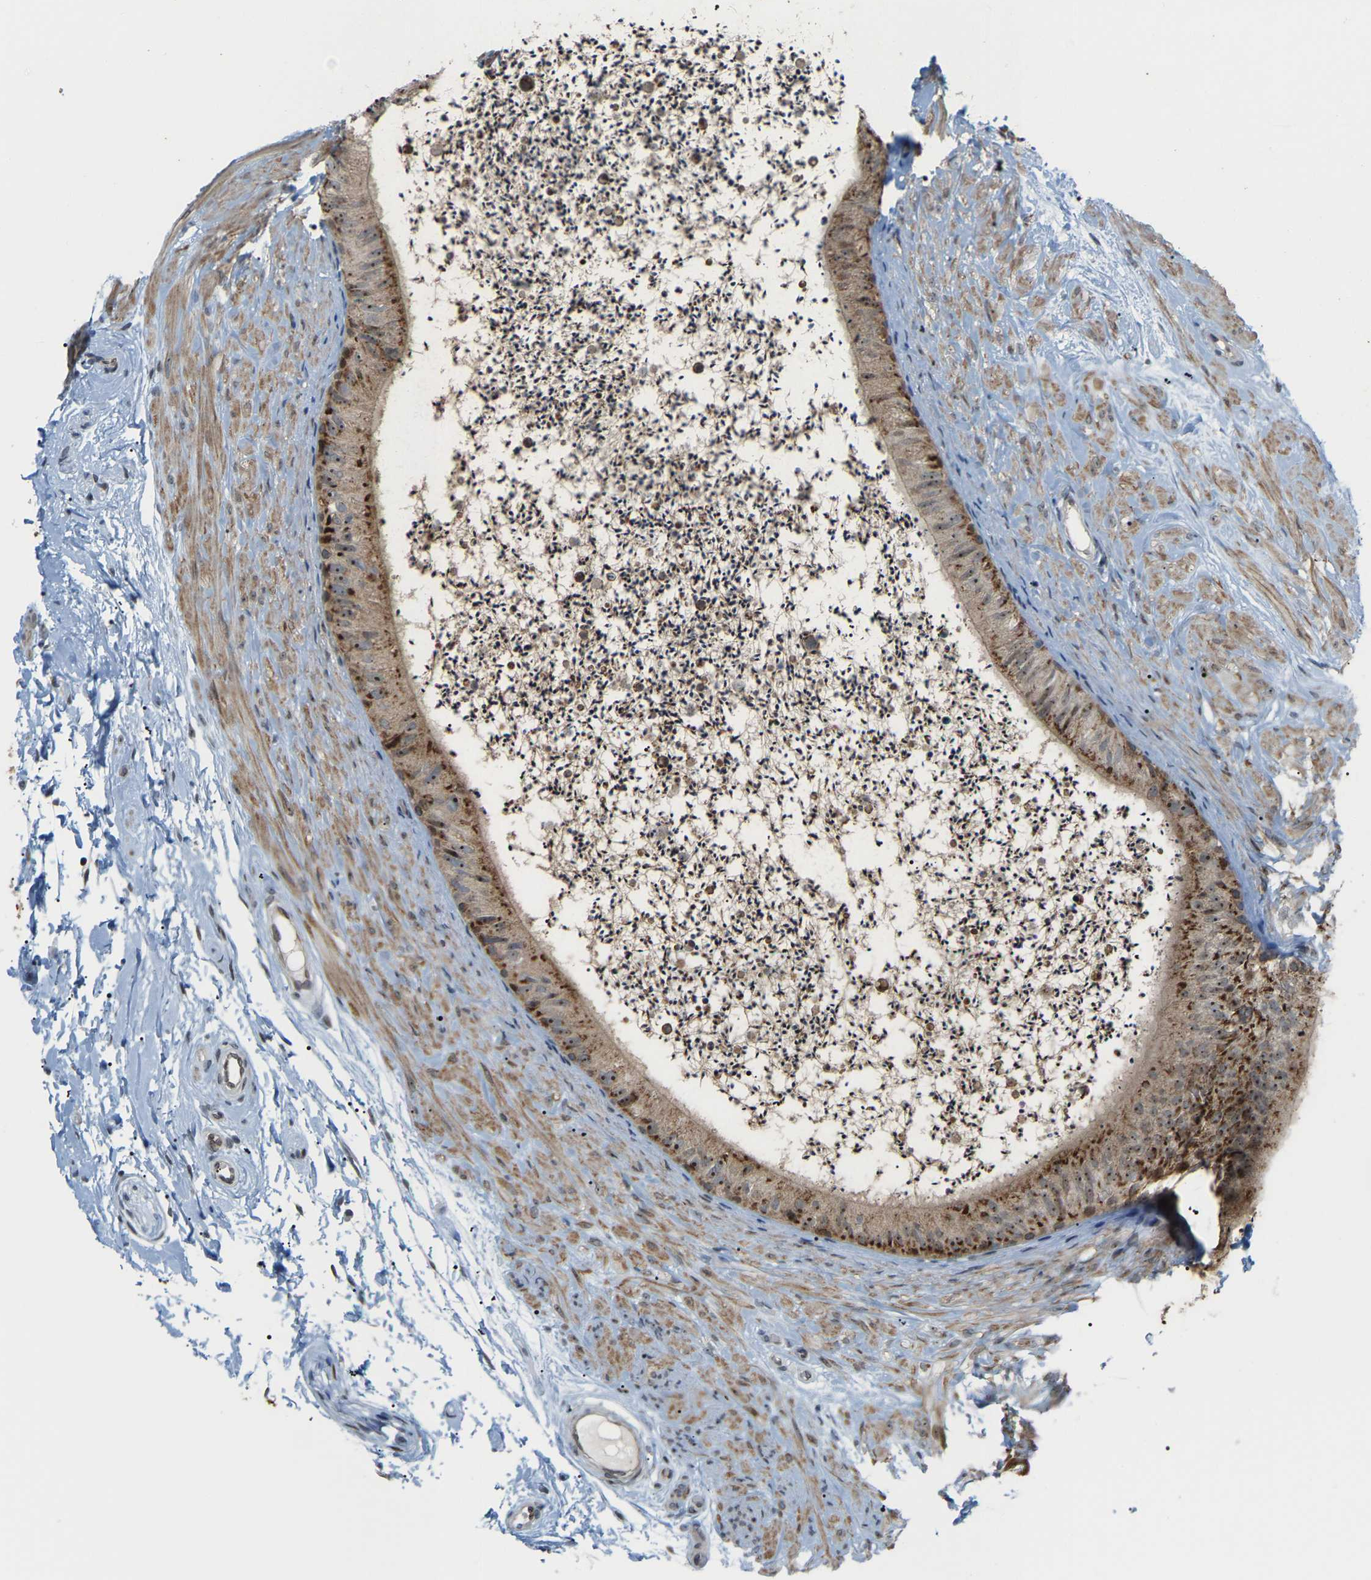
{"staining": {"intensity": "moderate", "quantity": "25%-75%", "location": "cytoplasmic/membranous,nuclear"}, "tissue": "epididymis", "cell_type": "Glandular cells", "image_type": "normal", "snomed": [{"axis": "morphology", "description": "Normal tissue, NOS"}, {"axis": "topography", "description": "Epididymis"}], "caption": "Immunohistochemical staining of normal epididymis exhibits 25%-75% levels of moderate cytoplasmic/membranous,nuclear protein staining in about 25%-75% of glandular cells.", "gene": "CROT", "patient": {"sex": "male", "age": 56}}